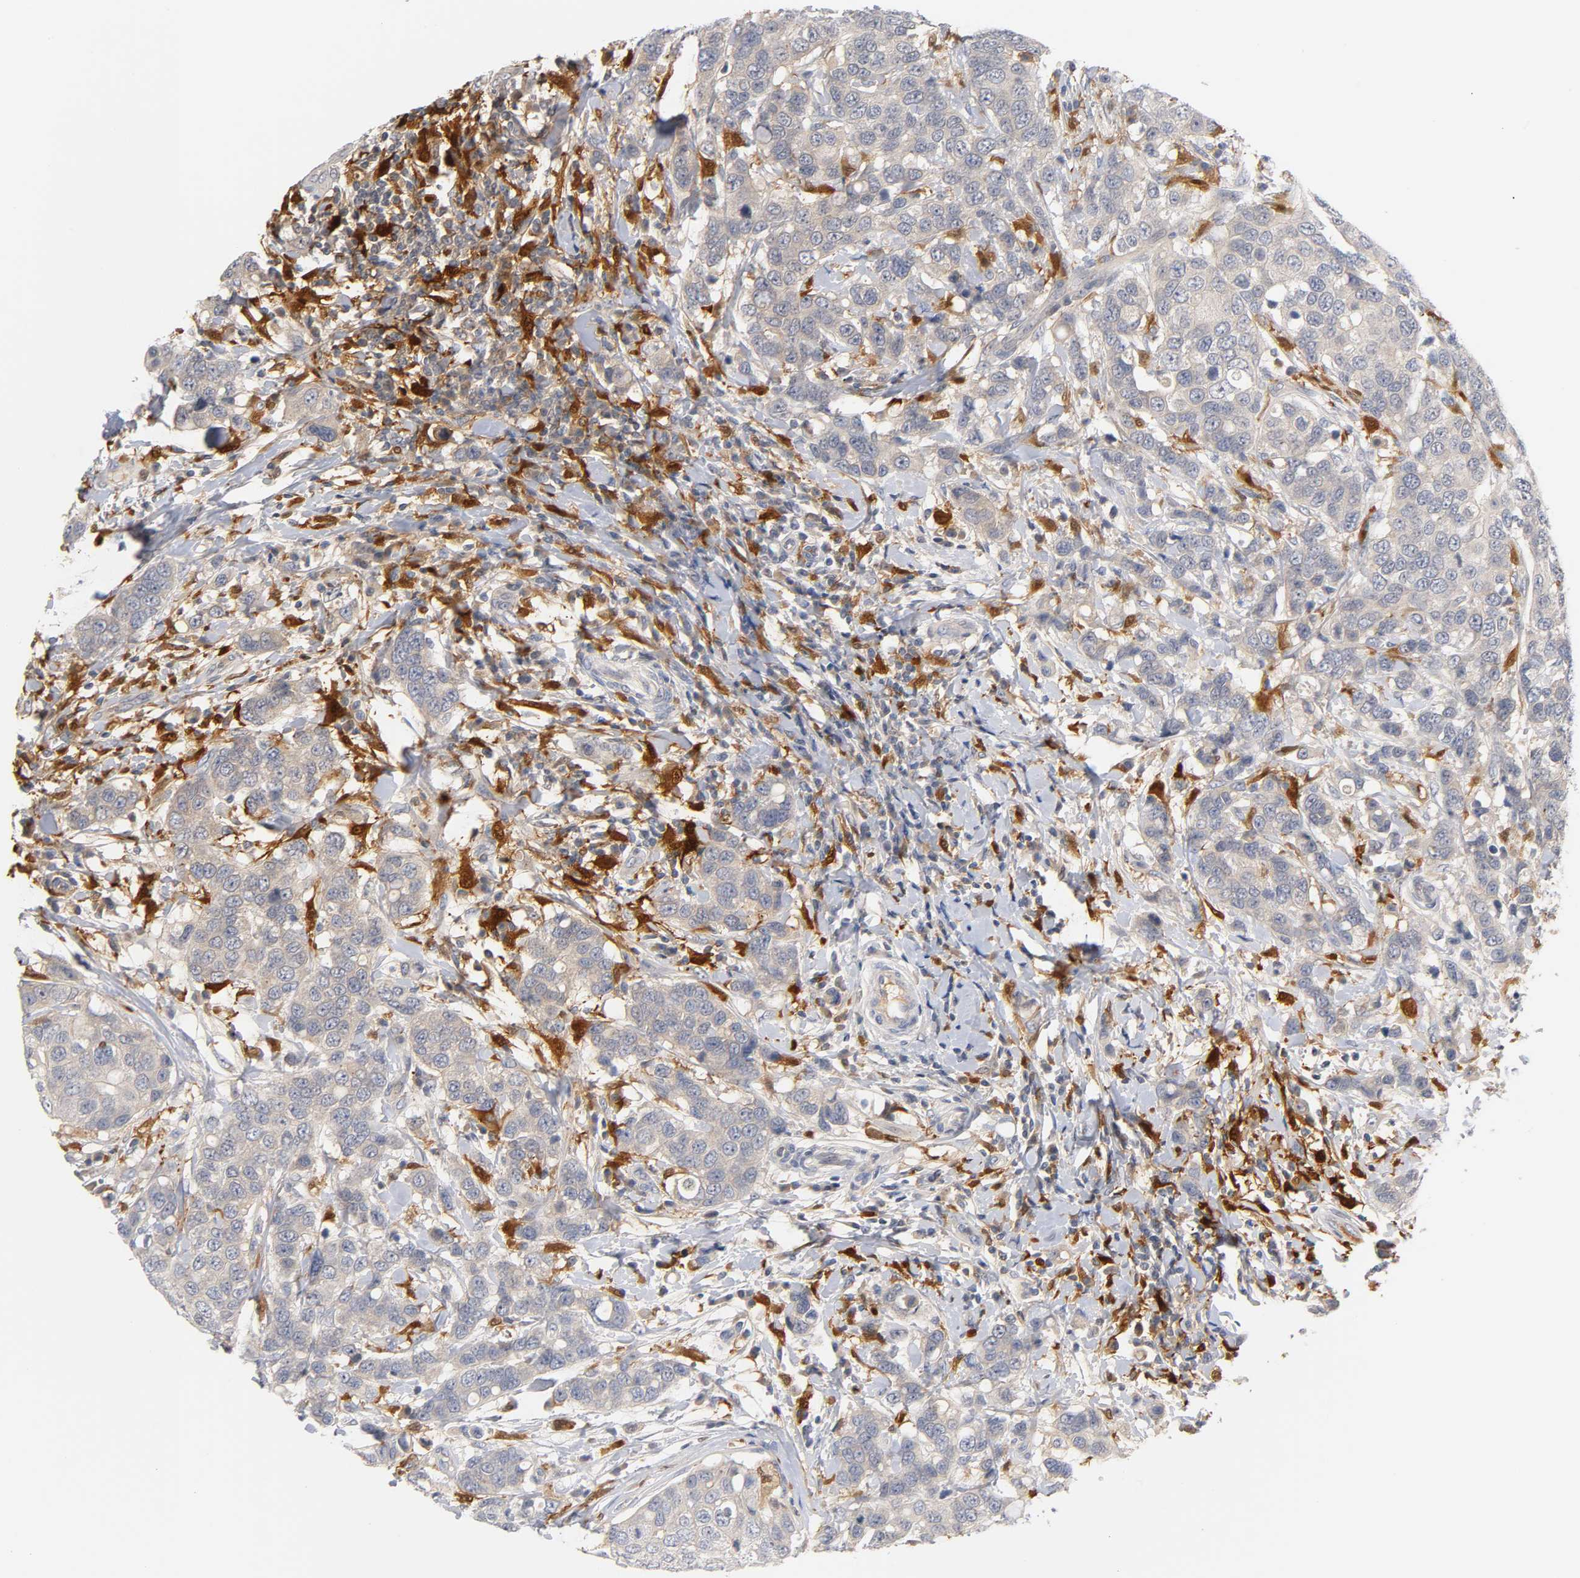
{"staining": {"intensity": "weak", "quantity": "<25%", "location": "cytoplasmic/membranous"}, "tissue": "breast cancer", "cell_type": "Tumor cells", "image_type": "cancer", "snomed": [{"axis": "morphology", "description": "Duct carcinoma"}, {"axis": "topography", "description": "Breast"}], "caption": "Intraductal carcinoma (breast) was stained to show a protein in brown. There is no significant positivity in tumor cells.", "gene": "IL18", "patient": {"sex": "female", "age": 27}}